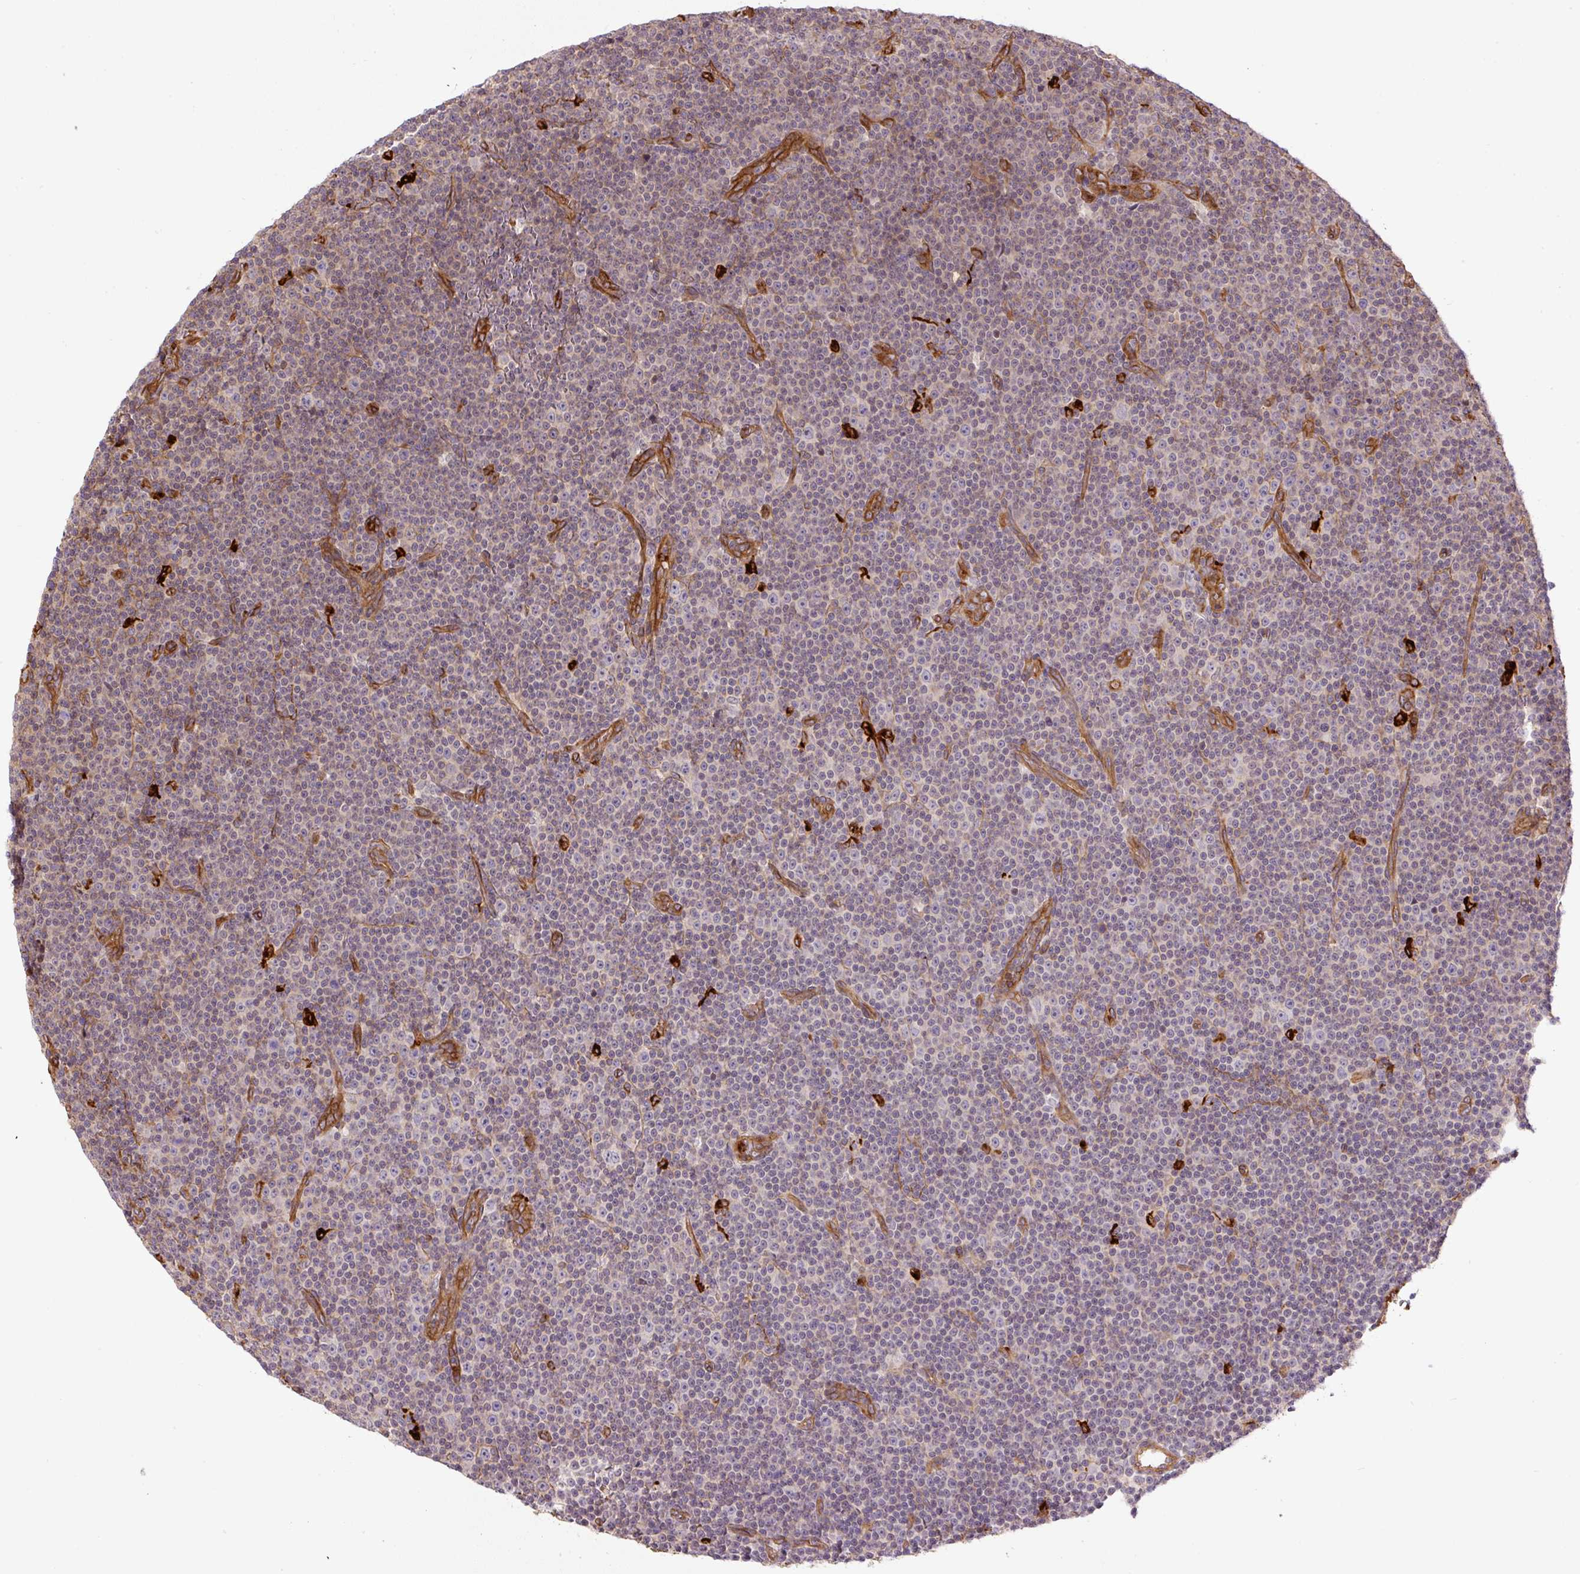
{"staining": {"intensity": "weak", "quantity": "<25%", "location": "cytoplasmic/membranous"}, "tissue": "lymphoma", "cell_type": "Tumor cells", "image_type": "cancer", "snomed": [{"axis": "morphology", "description": "Malignant lymphoma, non-Hodgkin's type, Low grade"}, {"axis": "topography", "description": "Lymph node"}], "caption": "Immunohistochemical staining of lymphoma reveals no significant positivity in tumor cells.", "gene": "B3GALT5", "patient": {"sex": "female", "age": 67}}